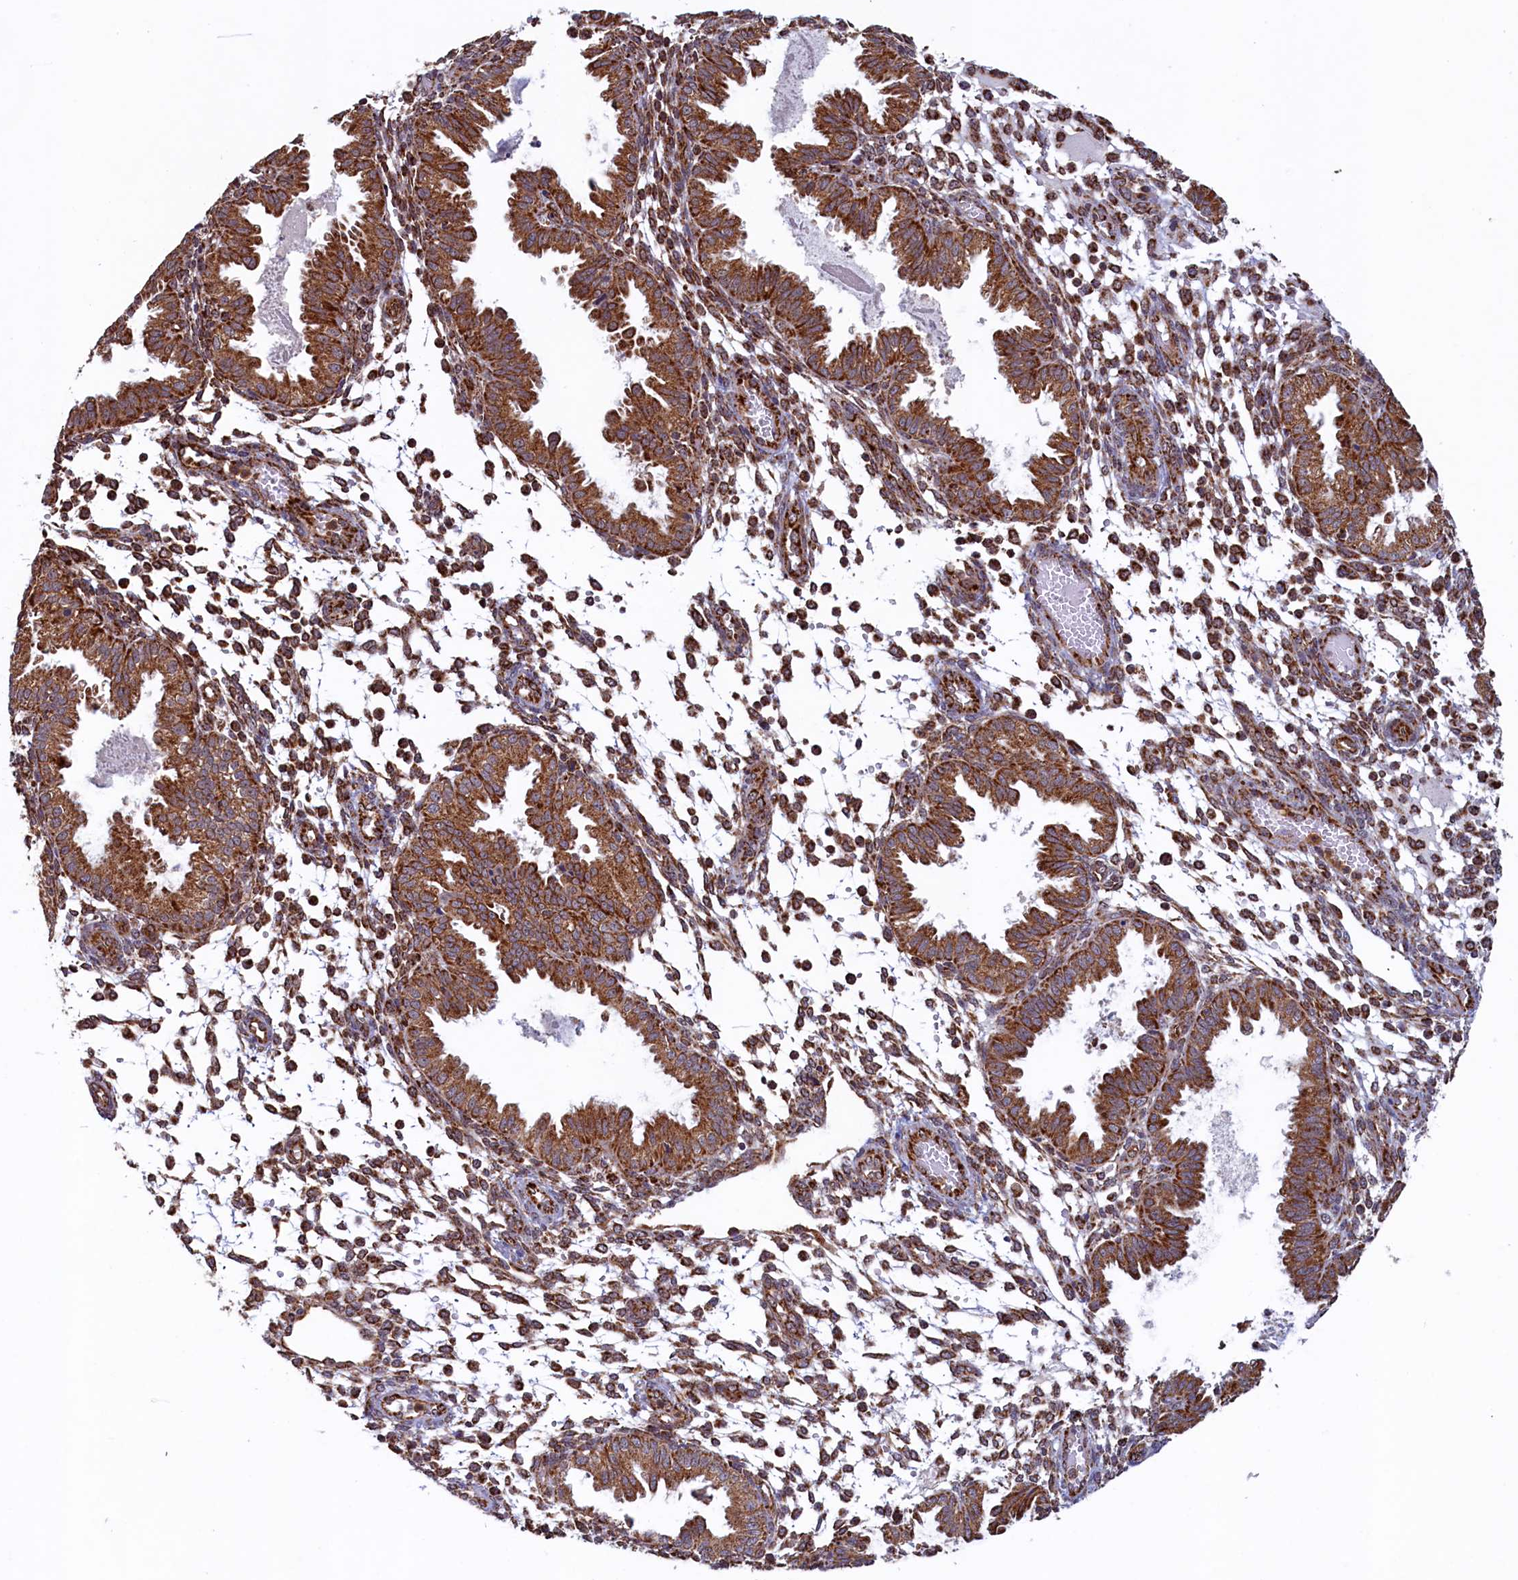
{"staining": {"intensity": "moderate", "quantity": ">75%", "location": "cytoplasmic/membranous"}, "tissue": "endometrium", "cell_type": "Cells in endometrial stroma", "image_type": "normal", "snomed": [{"axis": "morphology", "description": "Normal tissue, NOS"}, {"axis": "topography", "description": "Endometrium"}], "caption": "A medium amount of moderate cytoplasmic/membranous staining is seen in about >75% of cells in endometrial stroma in benign endometrium.", "gene": "UBE3B", "patient": {"sex": "female", "age": 33}}